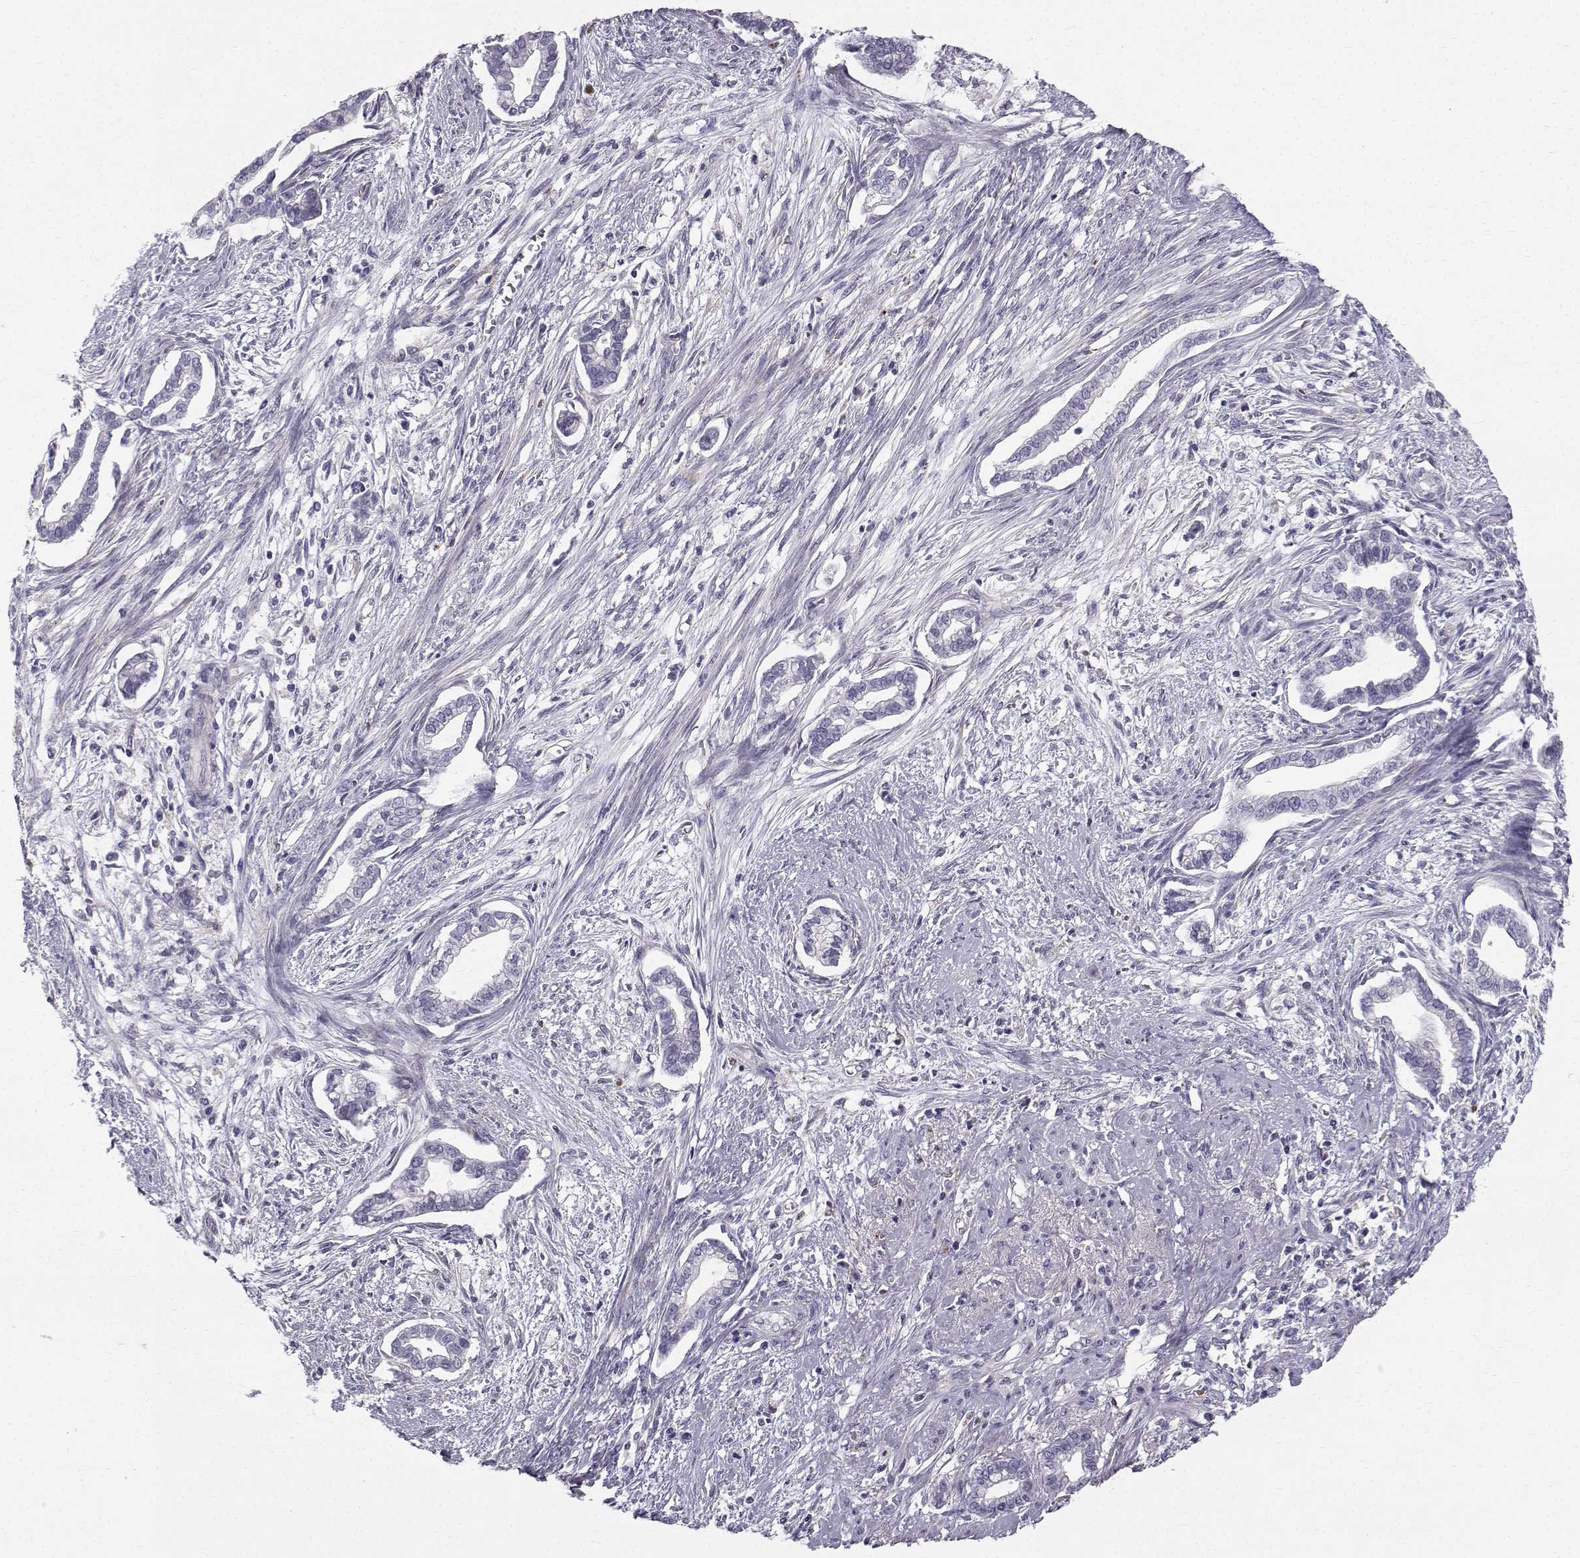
{"staining": {"intensity": "negative", "quantity": "none", "location": "none"}, "tissue": "cervical cancer", "cell_type": "Tumor cells", "image_type": "cancer", "snomed": [{"axis": "morphology", "description": "Adenocarcinoma, NOS"}, {"axis": "topography", "description": "Cervix"}], "caption": "Protein analysis of adenocarcinoma (cervical) shows no significant positivity in tumor cells. (DAB IHC visualized using brightfield microscopy, high magnification).", "gene": "CALCR", "patient": {"sex": "female", "age": 62}}